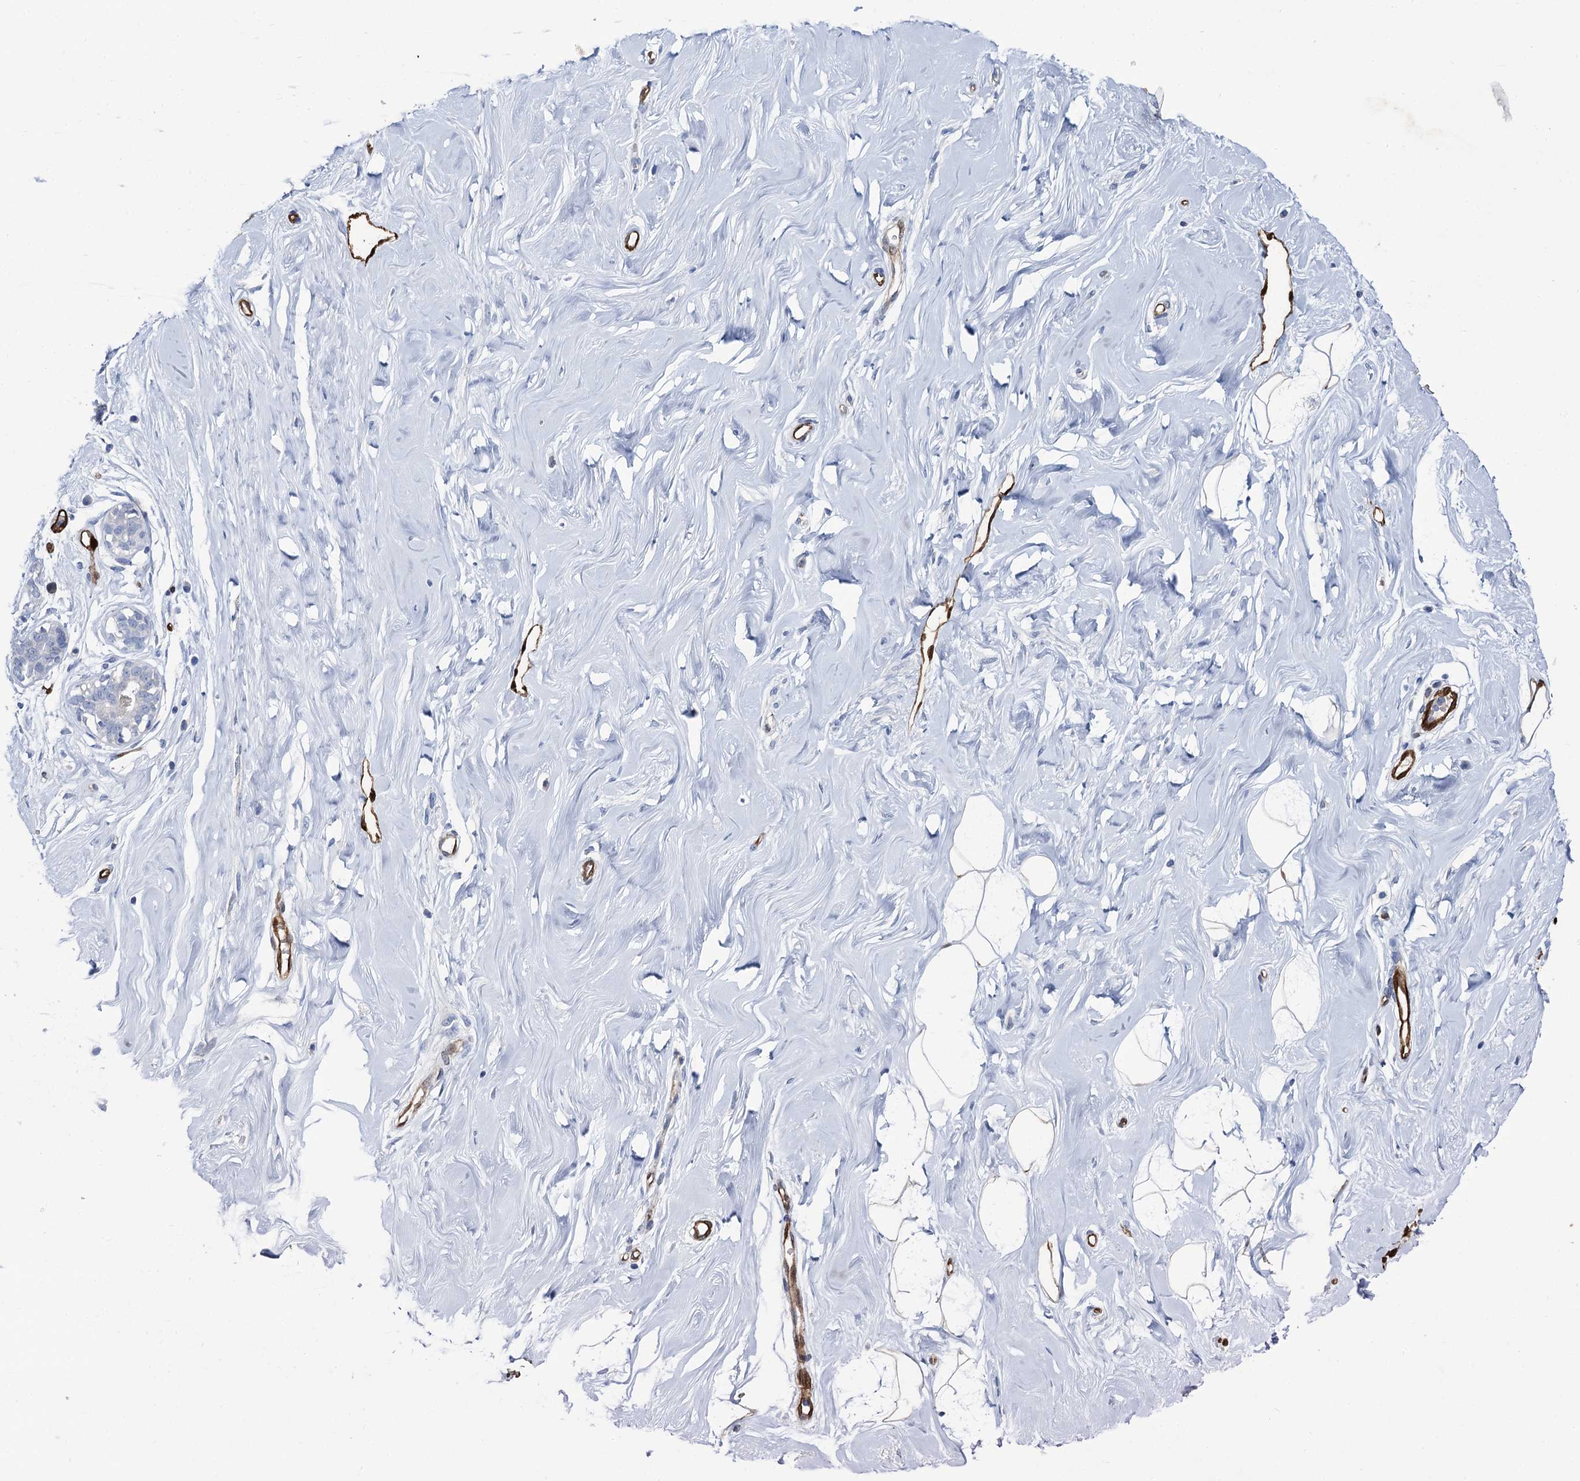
{"staining": {"intensity": "moderate", "quantity": "25%-75%", "location": "cytoplasmic/membranous,nuclear"}, "tissue": "breast", "cell_type": "Adipocytes", "image_type": "normal", "snomed": [{"axis": "morphology", "description": "Normal tissue, NOS"}, {"axis": "morphology", "description": "Adenoma, NOS"}, {"axis": "topography", "description": "Breast"}], "caption": "Protein expression analysis of benign breast exhibits moderate cytoplasmic/membranous,nuclear expression in about 25%-75% of adipocytes.", "gene": "FABP5", "patient": {"sex": "female", "age": 23}}